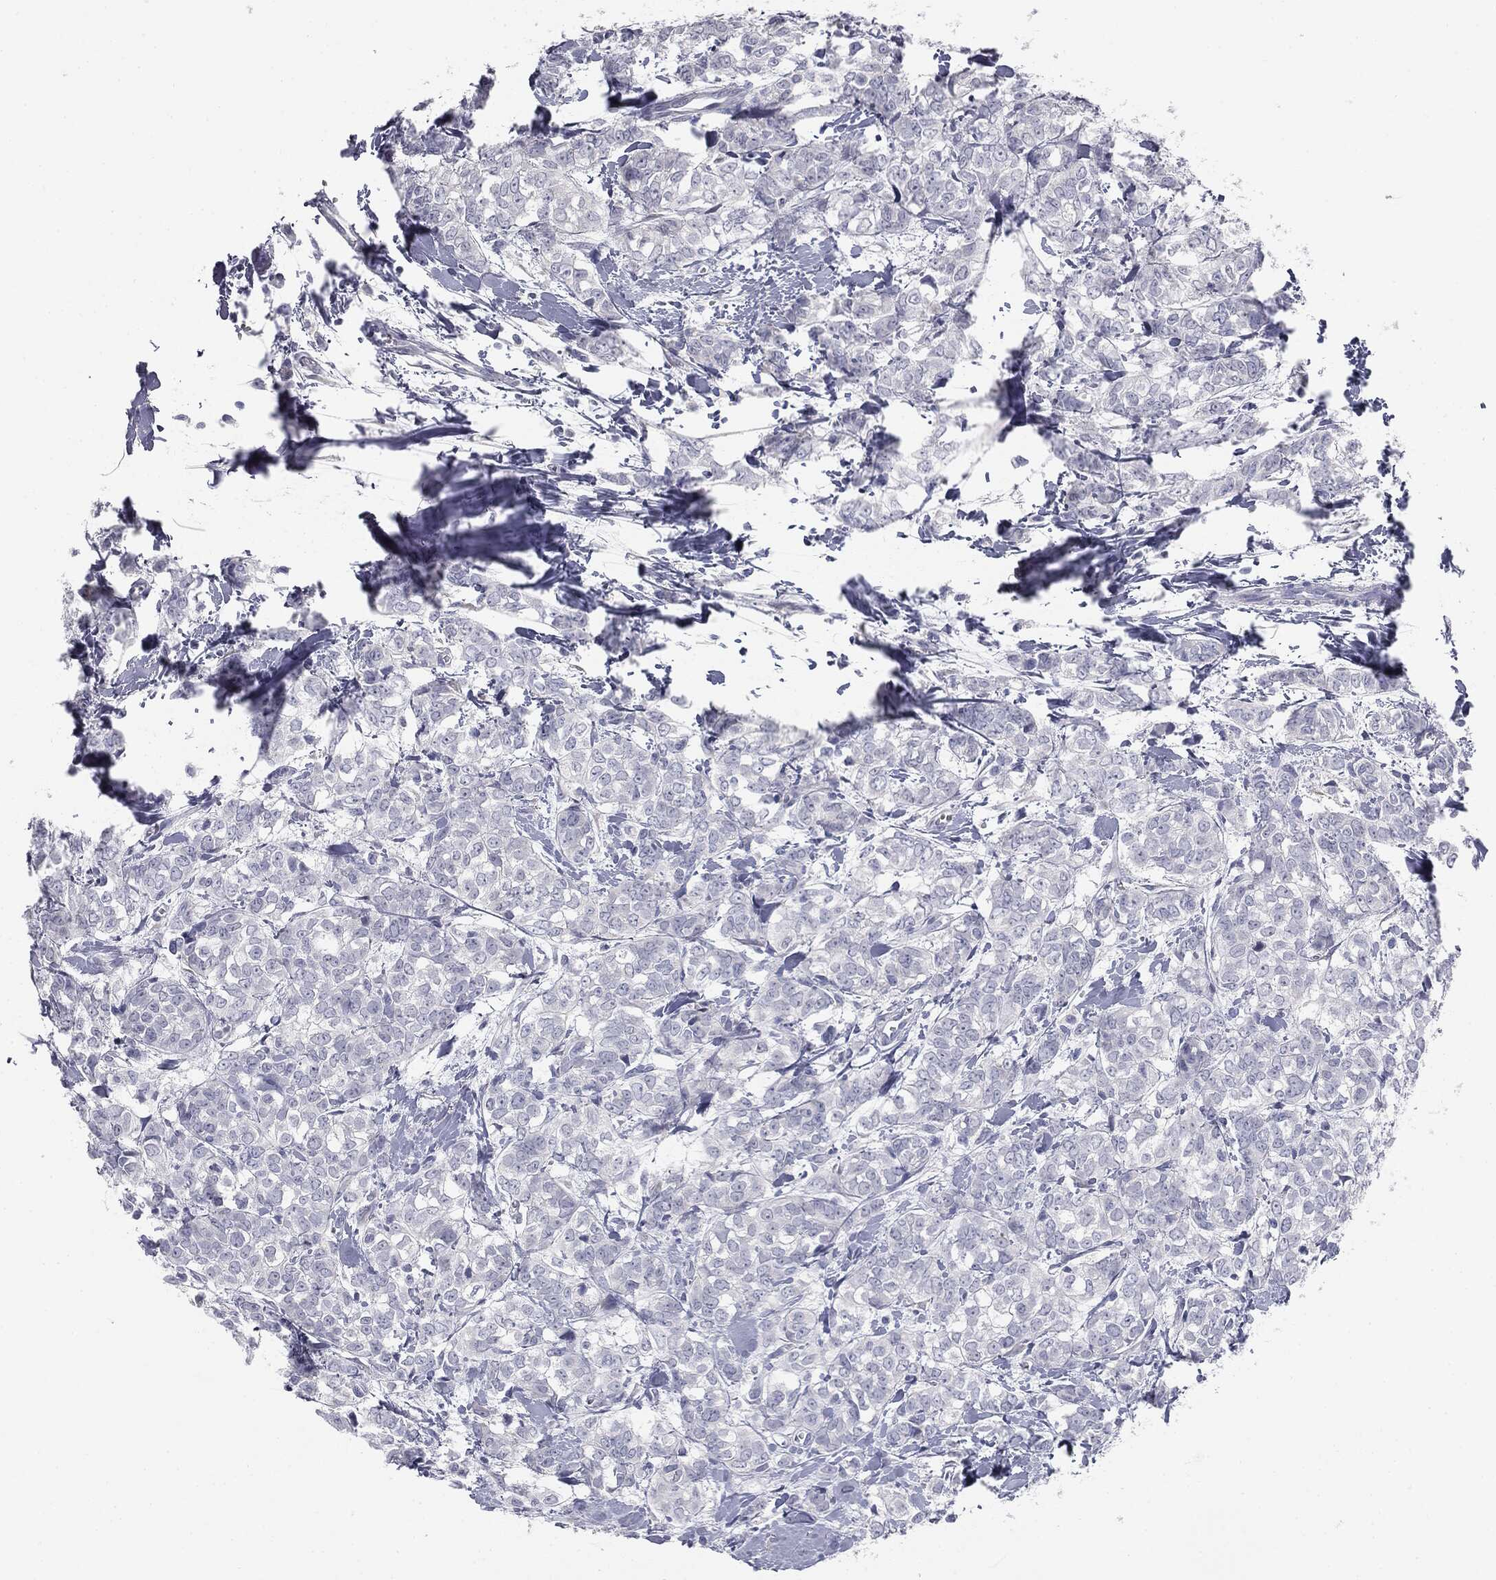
{"staining": {"intensity": "negative", "quantity": "none", "location": "none"}, "tissue": "breast cancer", "cell_type": "Tumor cells", "image_type": "cancer", "snomed": [{"axis": "morphology", "description": "Duct carcinoma"}, {"axis": "topography", "description": "Breast"}], "caption": "A high-resolution photomicrograph shows IHC staining of breast cancer (infiltrating ductal carcinoma), which reveals no significant positivity in tumor cells.", "gene": "MUC5AC", "patient": {"sex": "female", "age": 61}}